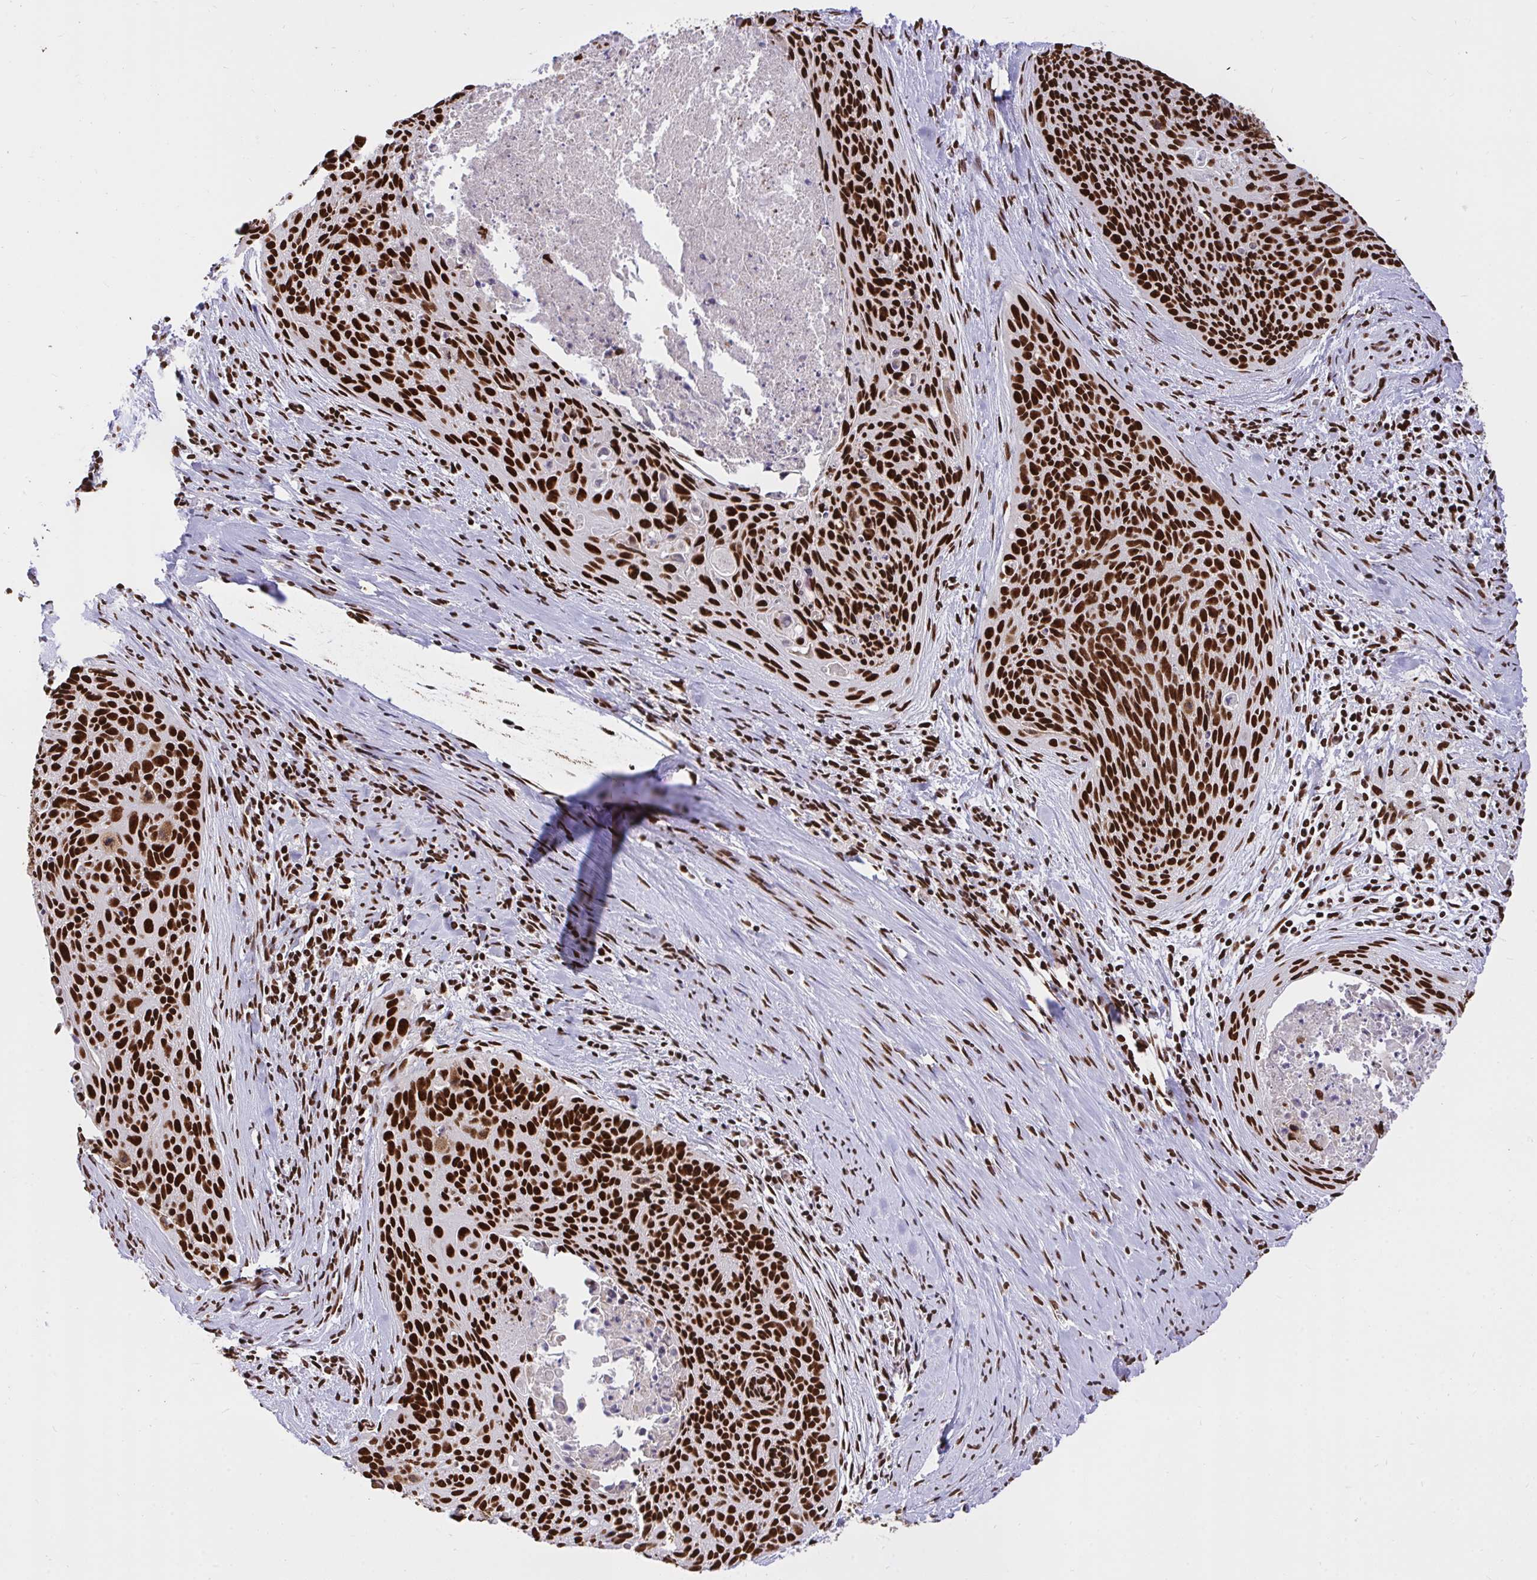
{"staining": {"intensity": "strong", "quantity": ">75%", "location": "nuclear"}, "tissue": "cervical cancer", "cell_type": "Tumor cells", "image_type": "cancer", "snomed": [{"axis": "morphology", "description": "Squamous cell carcinoma, NOS"}, {"axis": "topography", "description": "Cervix"}], "caption": "Immunohistochemistry photomicrograph of cervical cancer stained for a protein (brown), which demonstrates high levels of strong nuclear expression in about >75% of tumor cells.", "gene": "HNRNPL", "patient": {"sex": "female", "age": 55}}